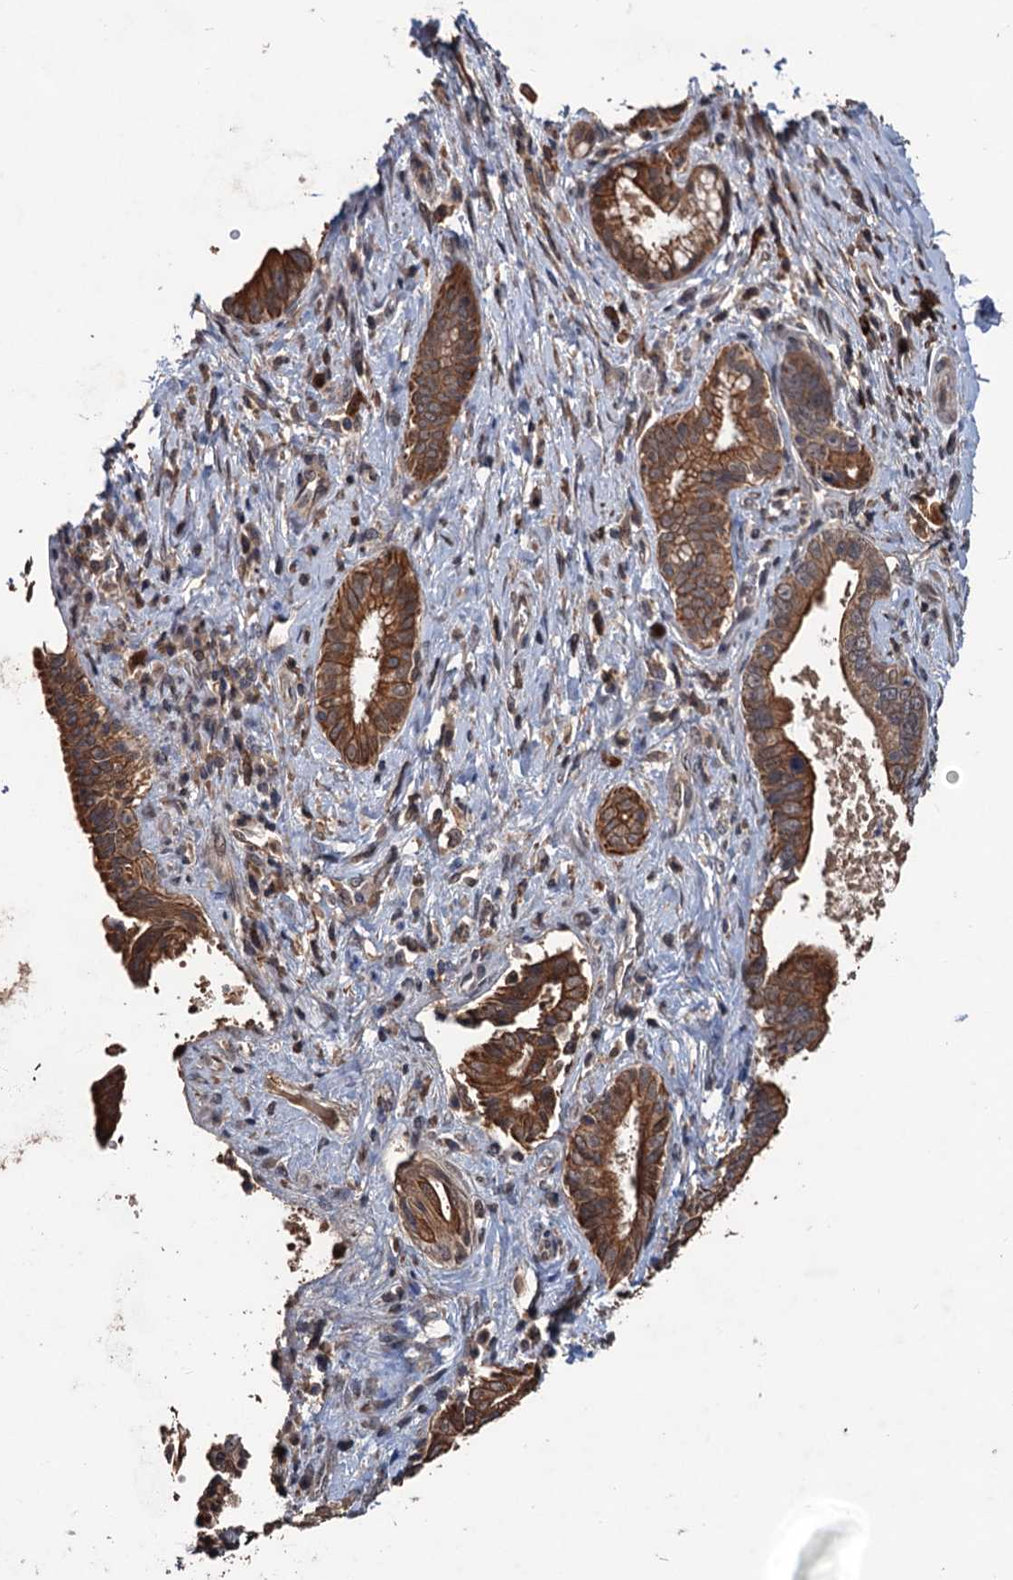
{"staining": {"intensity": "strong", "quantity": ">75%", "location": "cytoplasmic/membranous"}, "tissue": "pancreatic cancer", "cell_type": "Tumor cells", "image_type": "cancer", "snomed": [{"axis": "morphology", "description": "Adenocarcinoma, NOS"}, {"axis": "topography", "description": "Pancreas"}], "caption": "The micrograph exhibits immunohistochemical staining of pancreatic cancer (adenocarcinoma). There is strong cytoplasmic/membranous expression is seen in about >75% of tumor cells. Nuclei are stained in blue.", "gene": "ZNF438", "patient": {"sex": "female", "age": 55}}